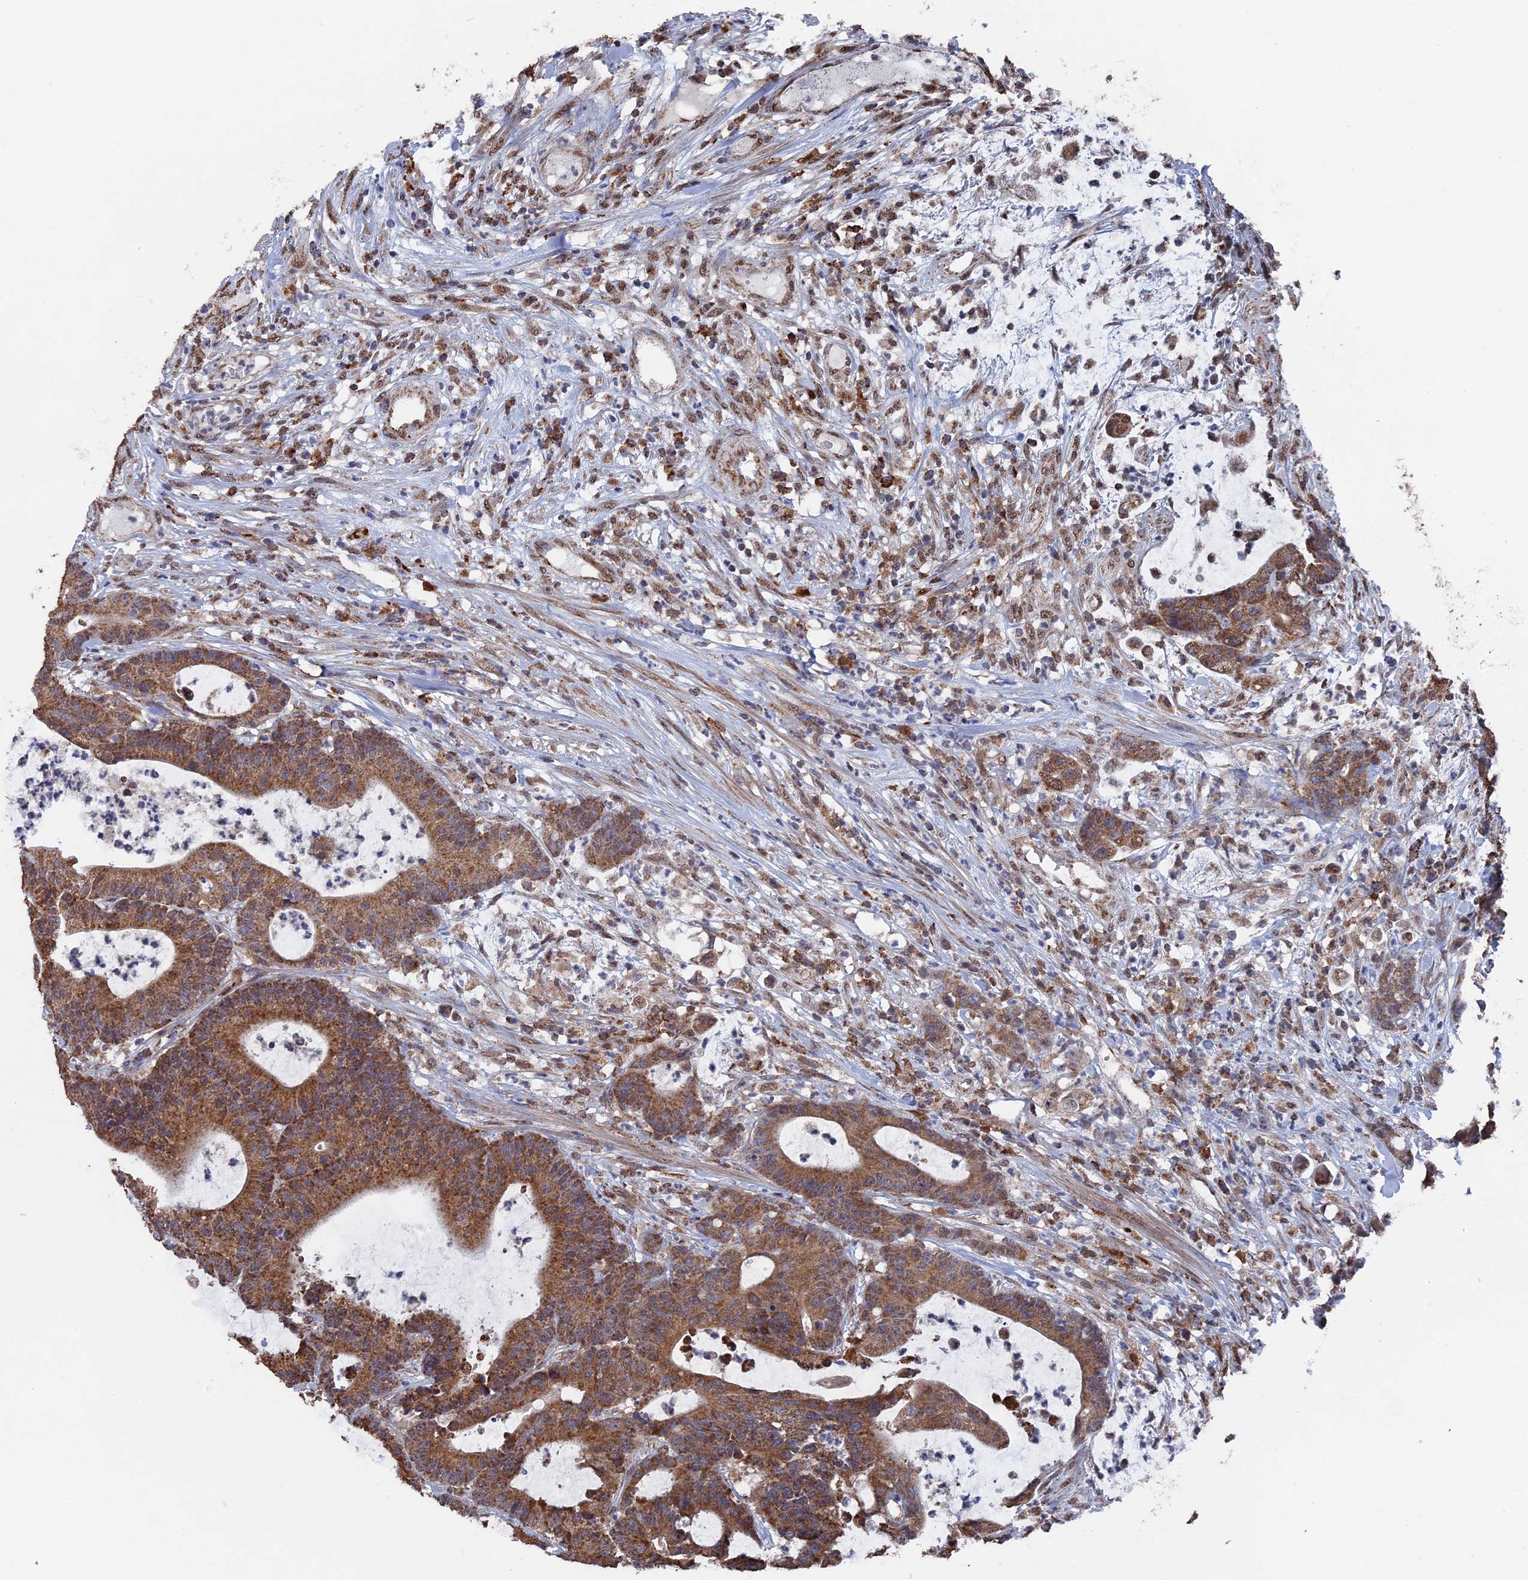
{"staining": {"intensity": "moderate", "quantity": ">75%", "location": "cytoplasmic/membranous"}, "tissue": "colorectal cancer", "cell_type": "Tumor cells", "image_type": "cancer", "snomed": [{"axis": "morphology", "description": "Adenocarcinoma, NOS"}, {"axis": "topography", "description": "Colon"}], "caption": "Protein expression by immunohistochemistry (IHC) exhibits moderate cytoplasmic/membranous expression in about >75% of tumor cells in colorectal adenocarcinoma.", "gene": "SMG9", "patient": {"sex": "female", "age": 84}}